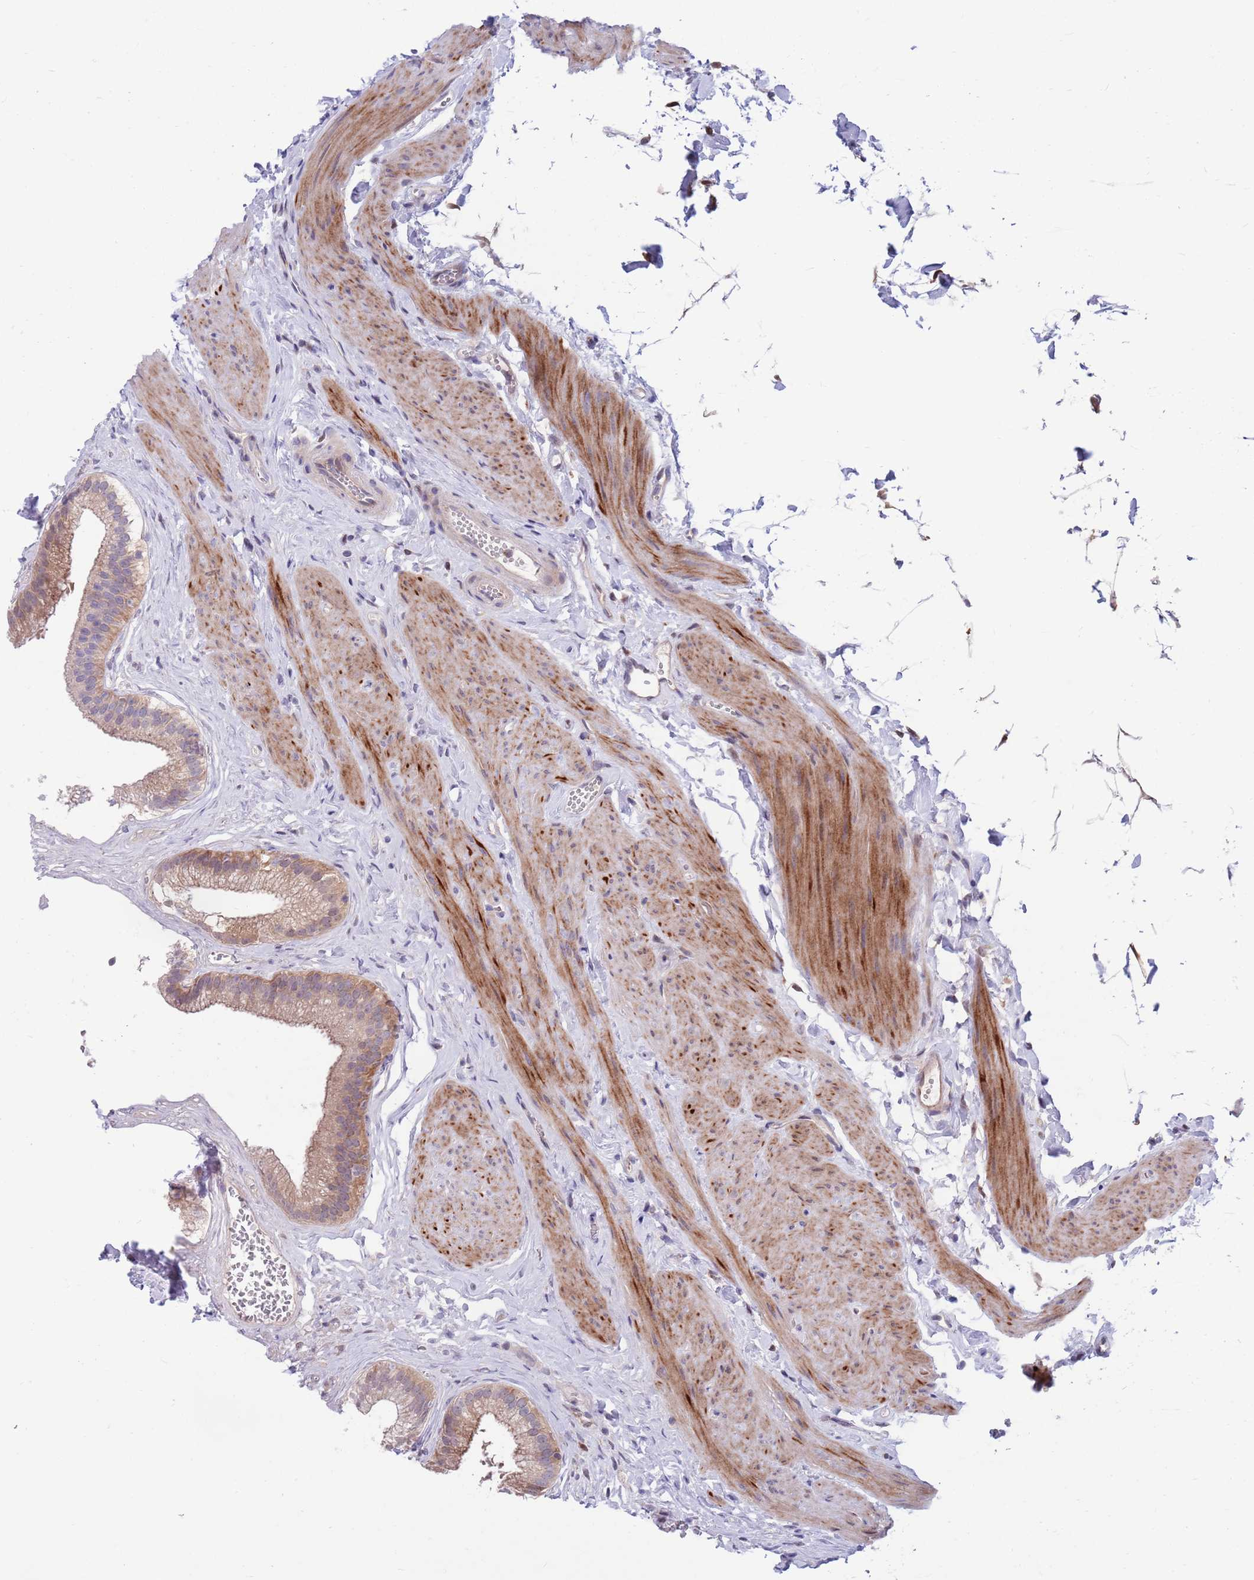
{"staining": {"intensity": "moderate", "quantity": "25%-75%", "location": "cytoplasmic/membranous"}, "tissue": "gallbladder", "cell_type": "Glandular cells", "image_type": "normal", "snomed": [{"axis": "morphology", "description": "Normal tissue, NOS"}, {"axis": "topography", "description": "Gallbladder"}], "caption": "Normal gallbladder shows moderate cytoplasmic/membranous expression in about 25%-75% of glandular cells.", "gene": "KLHL29", "patient": {"sex": "female", "age": 54}}